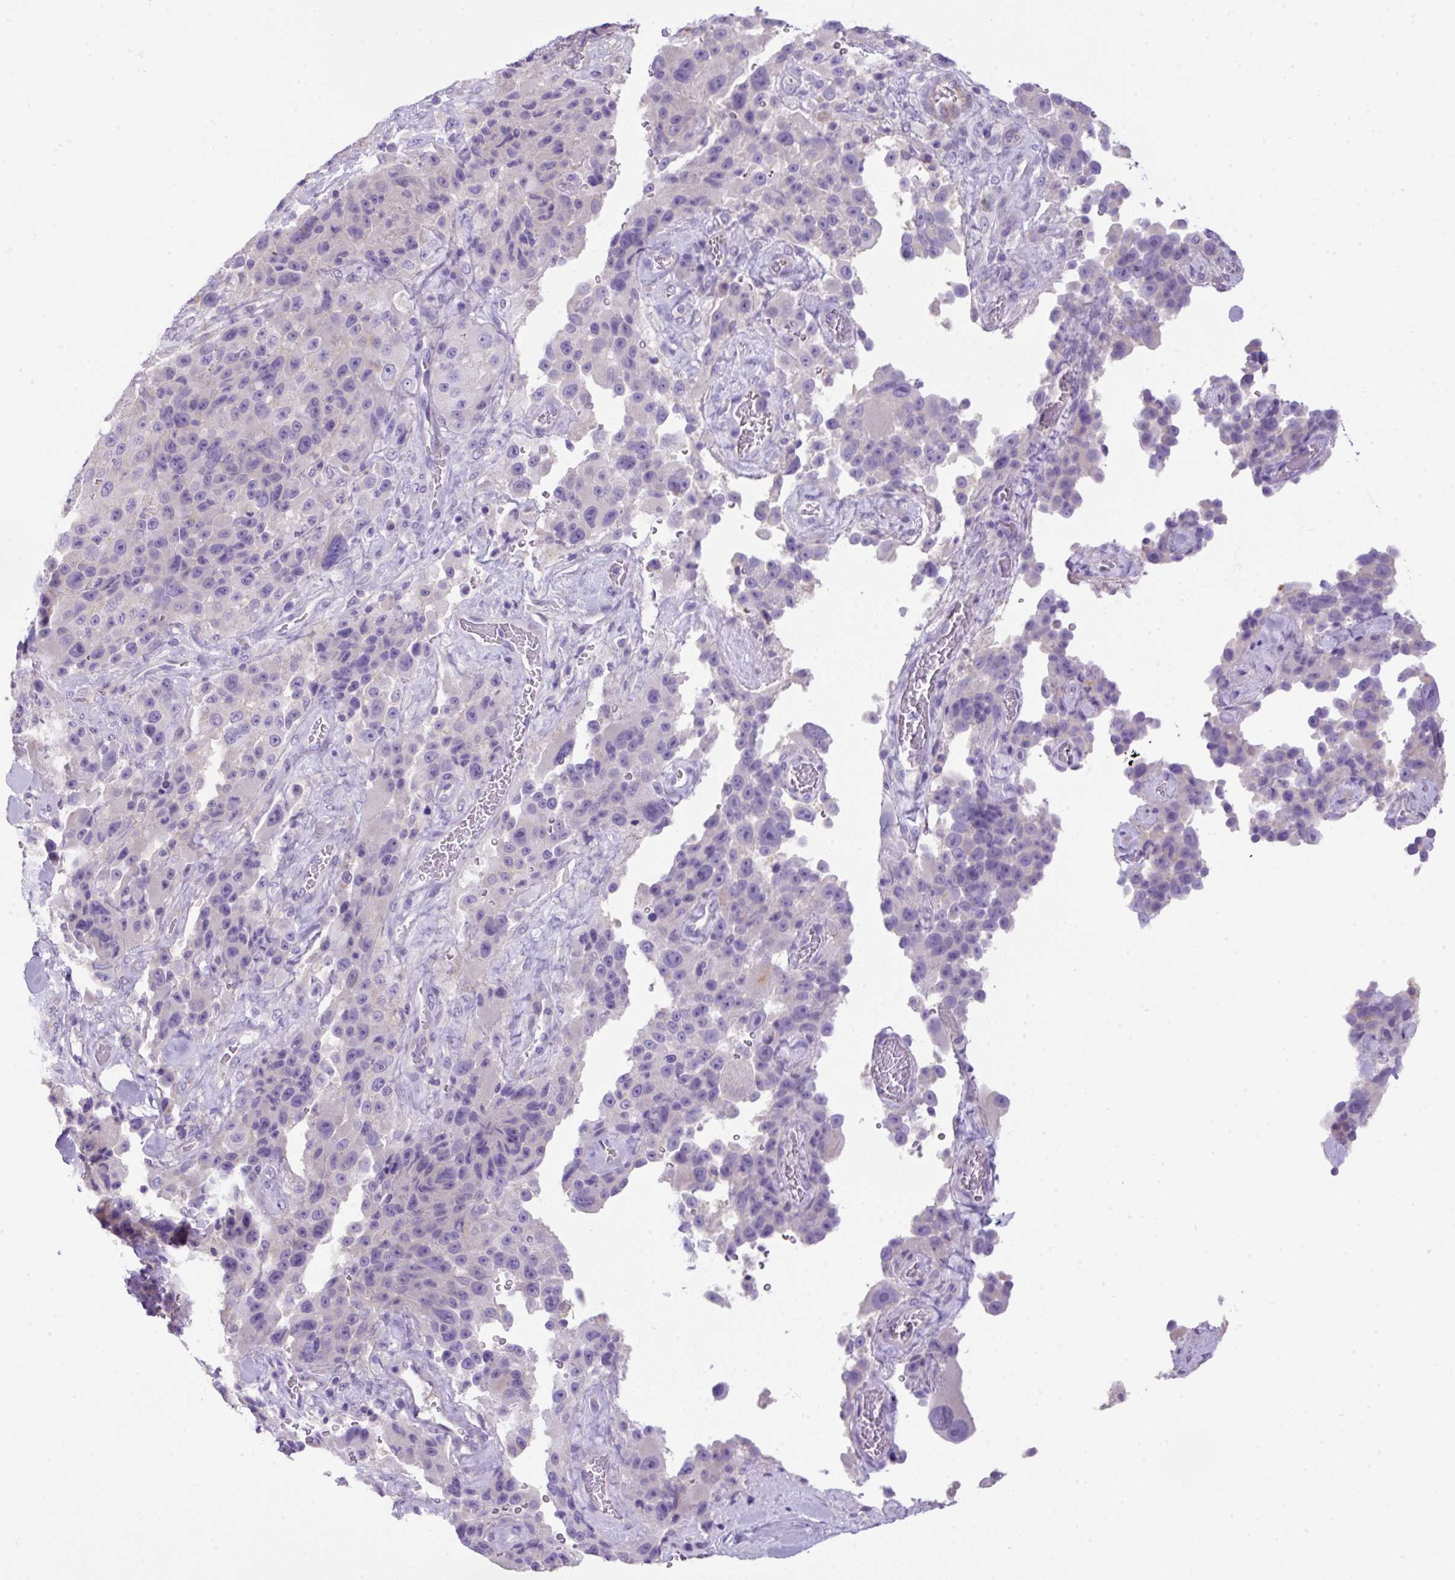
{"staining": {"intensity": "negative", "quantity": "none", "location": "none"}, "tissue": "melanoma", "cell_type": "Tumor cells", "image_type": "cancer", "snomed": [{"axis": "morphology", "description": "Malignant melanoma, Metastatic site"}, {"axis": "topography", "description": "Lymph node"}], "caption": "Melanoma was stained to show a protein in brown. There is no significant positivity in tumor cells.", "gene": "NPTN", "patient": {"sex": "male", "age": 62}}